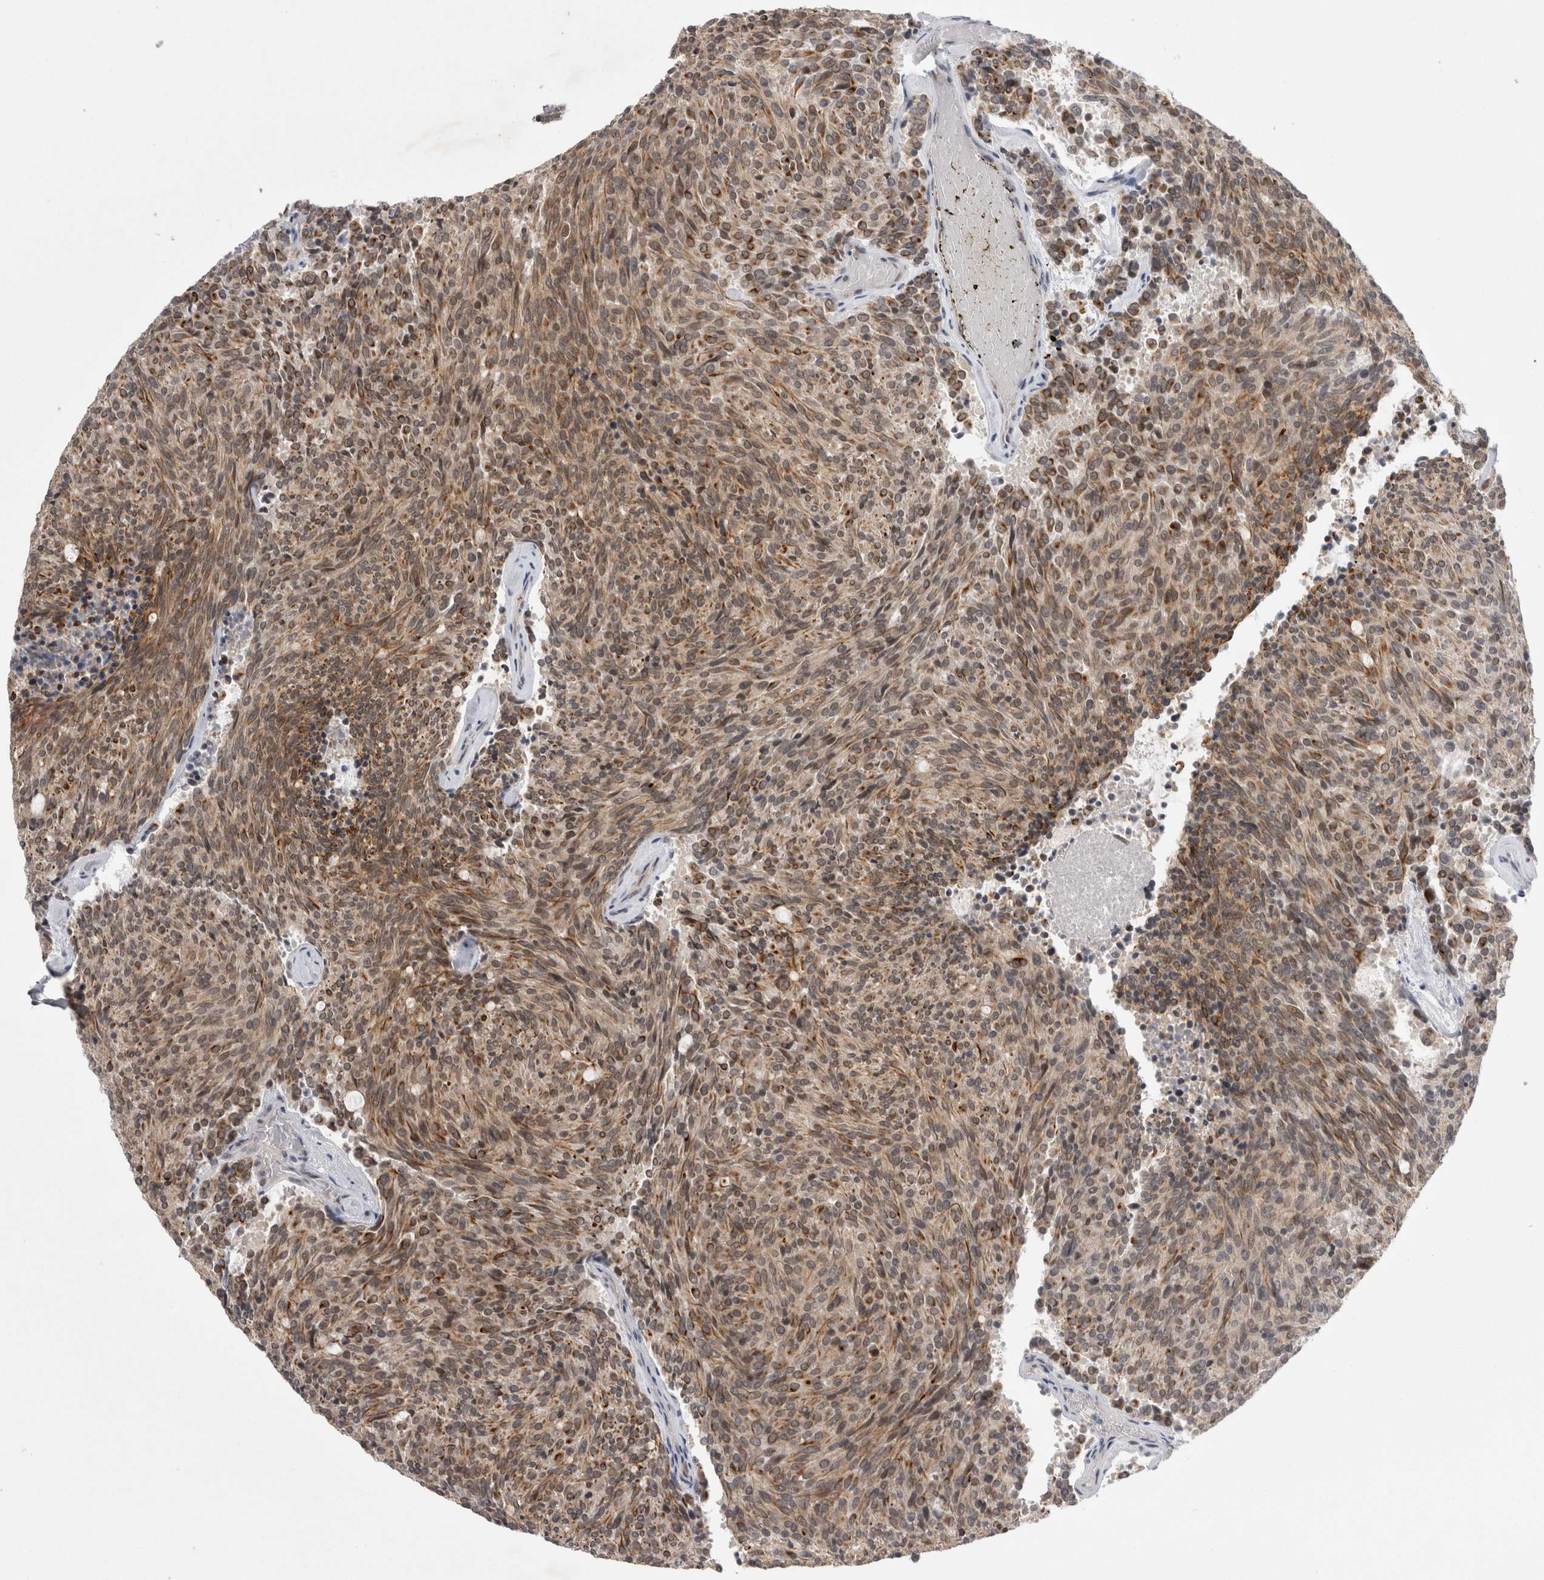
{"staining": {"intensity": "moderate", "quantity": ">75%", "location": "cytoplasmic/membranous"}, "tissue": "carcinoid", "cell_type": "Tumor cells", "image_type": "cancer", "snomed": [{"axis": "morphology", "description": "Carcinoid, malignant, NOS"}, {"axis": "topography", "description": "Pancreas"}], "caption": "Immunohistochemical staining of human carcinoid reveals moderate cytoplasmic/membranous protein staining in approximately >75% of tumor cells.", "gene": "ZNF341", "patient": {"sex": "female", "age": 54}}